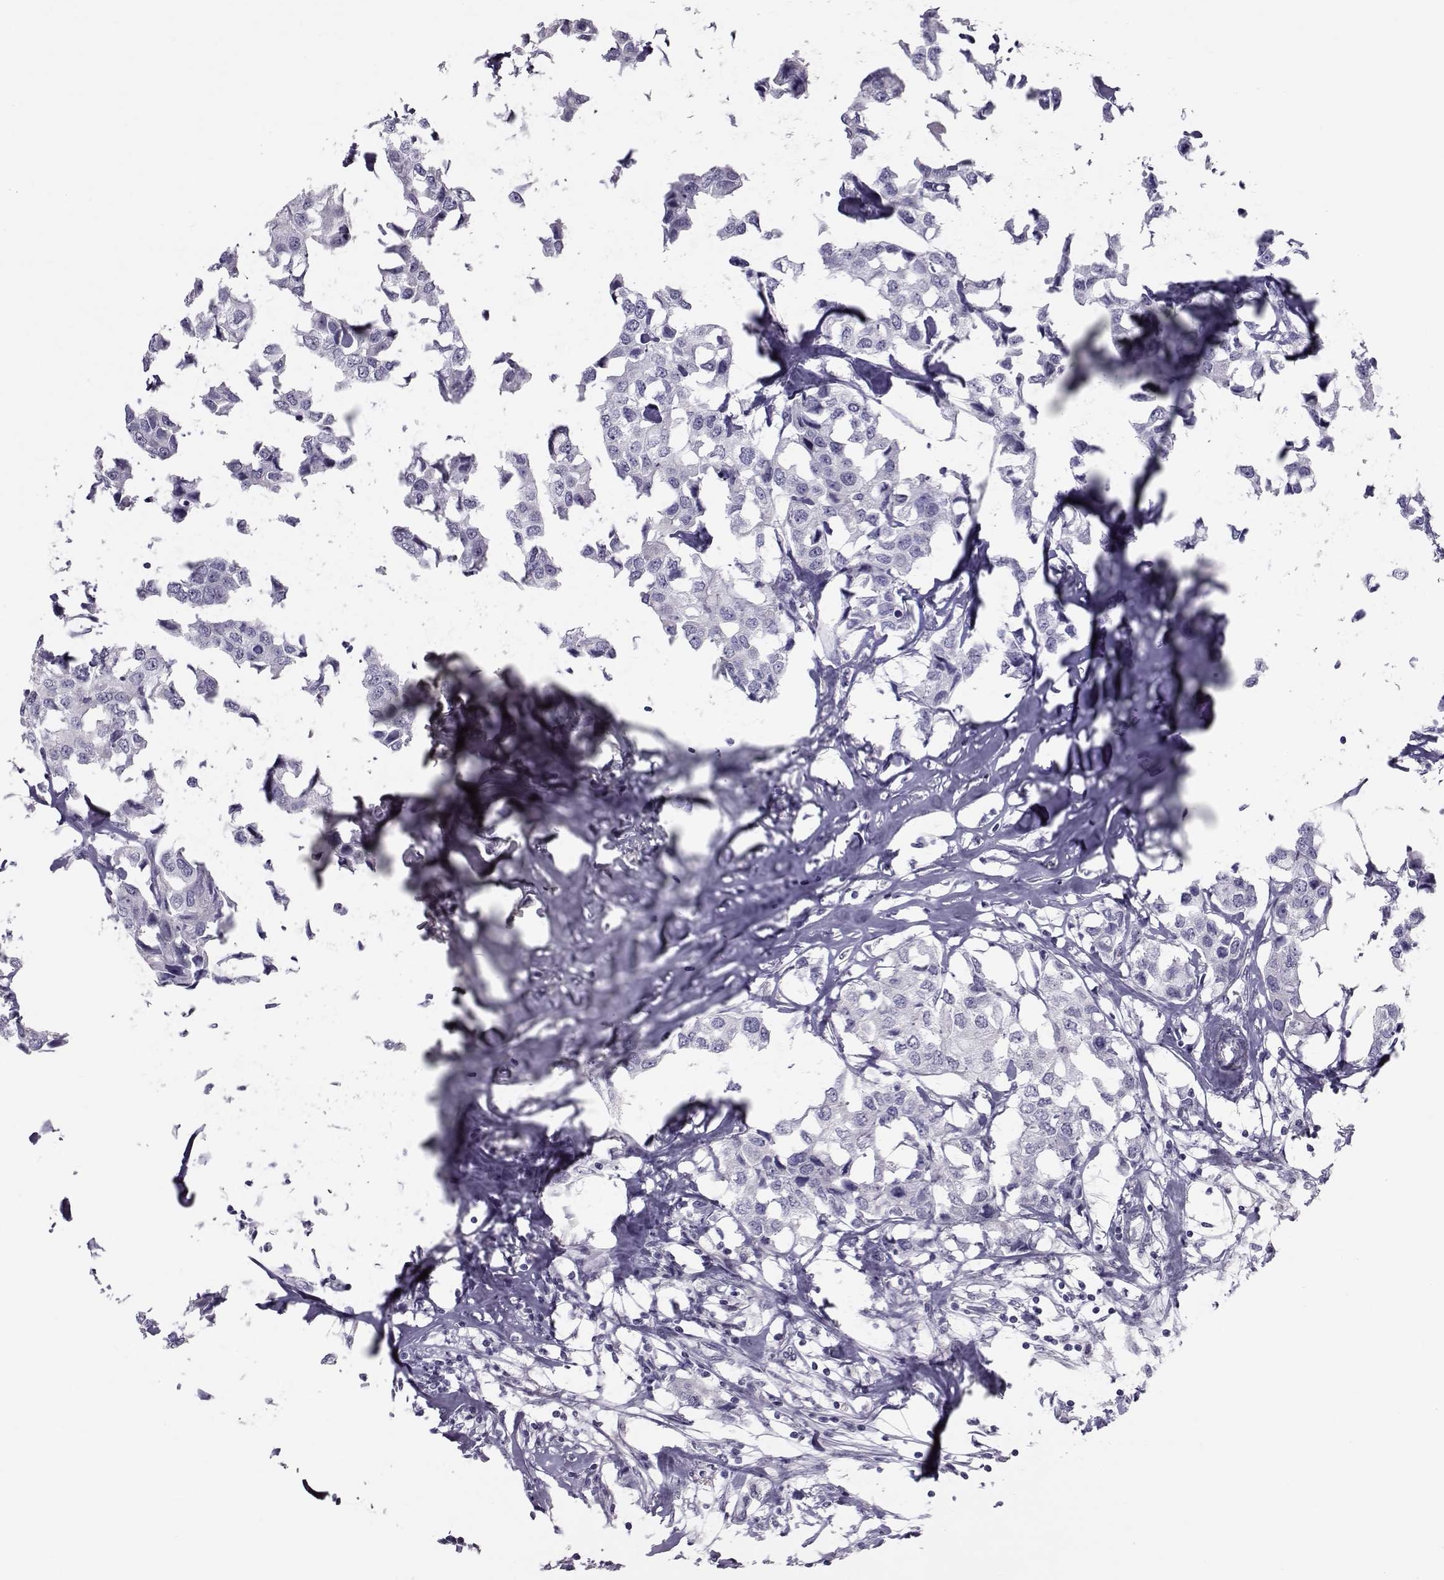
{"staining": {"intensity": "negative", "quantity": "none", "location": "none"}, "tissue": "breast cancer", "cell_type": "Tumor cells", "image_type": "cancer", "snomed": [{"axis": "morphology", "description": "Duct carcinoma"}, {"axis": "topography", "description": "Breast"}], "caption": "The micrograph shows no significant expression in tumor cells of breast cancer.", "gene": "GARIN3", "patient": {"sex": "female", "age": 80}}